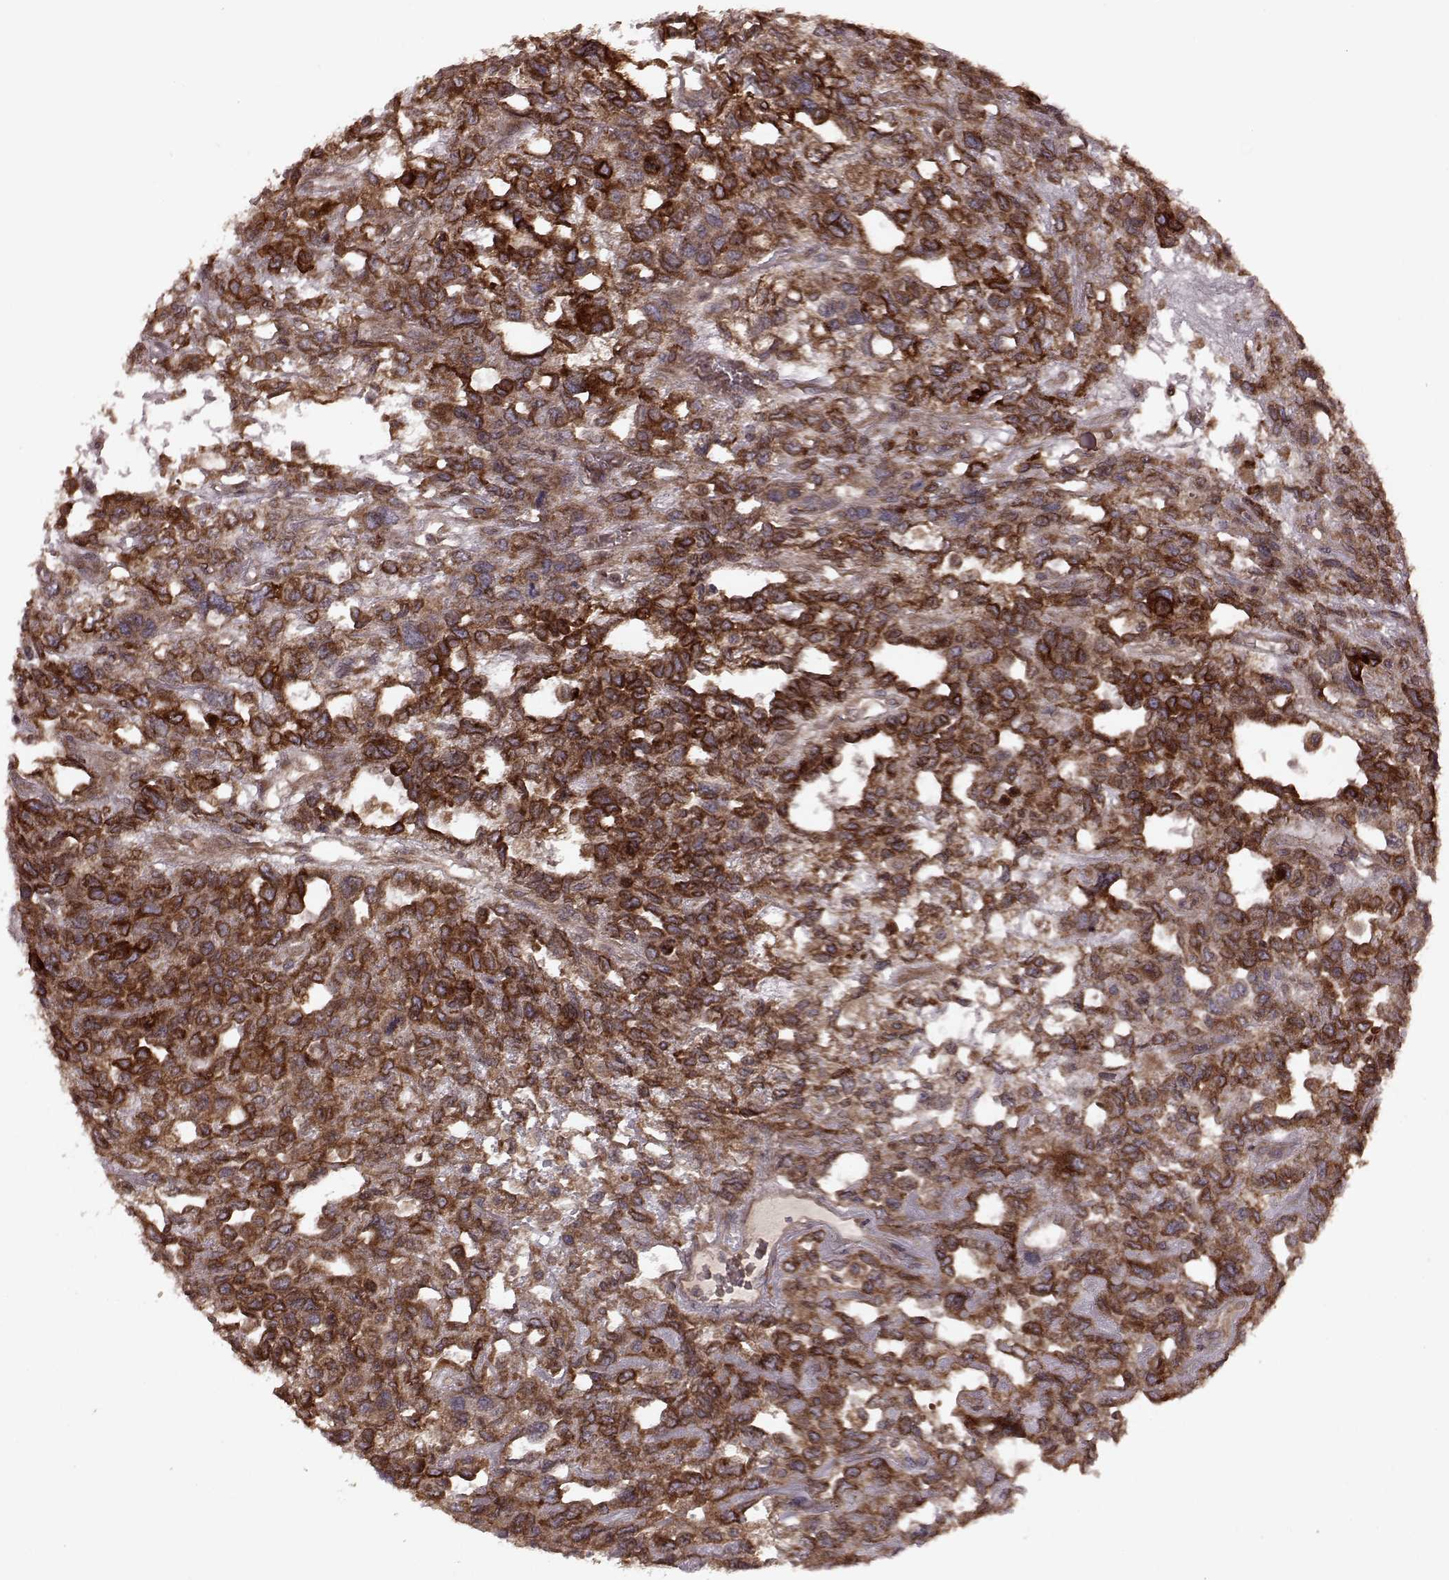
{"staining": {"intensity": "strong", "quantity": ">75%", "location": "cytoplasmic/membranous"}, "tissue": "testis cancer", "cell_type": "Tumor cells", "image_type": "cancer", "snomed": [{"axis": "morphology", "description": "Seminoma, NOS"}, {"axis": "topography", "description": "Testis"}], "caption": "Approximately >75% of tumor cells in human testis cancer (seminoma) show strong cytoplasmic/membranous protein positivity as visualized by brown immunohistochemical staining.", "gene": "AGPAT1", "patient": {"sex": "male", "age": 52}}